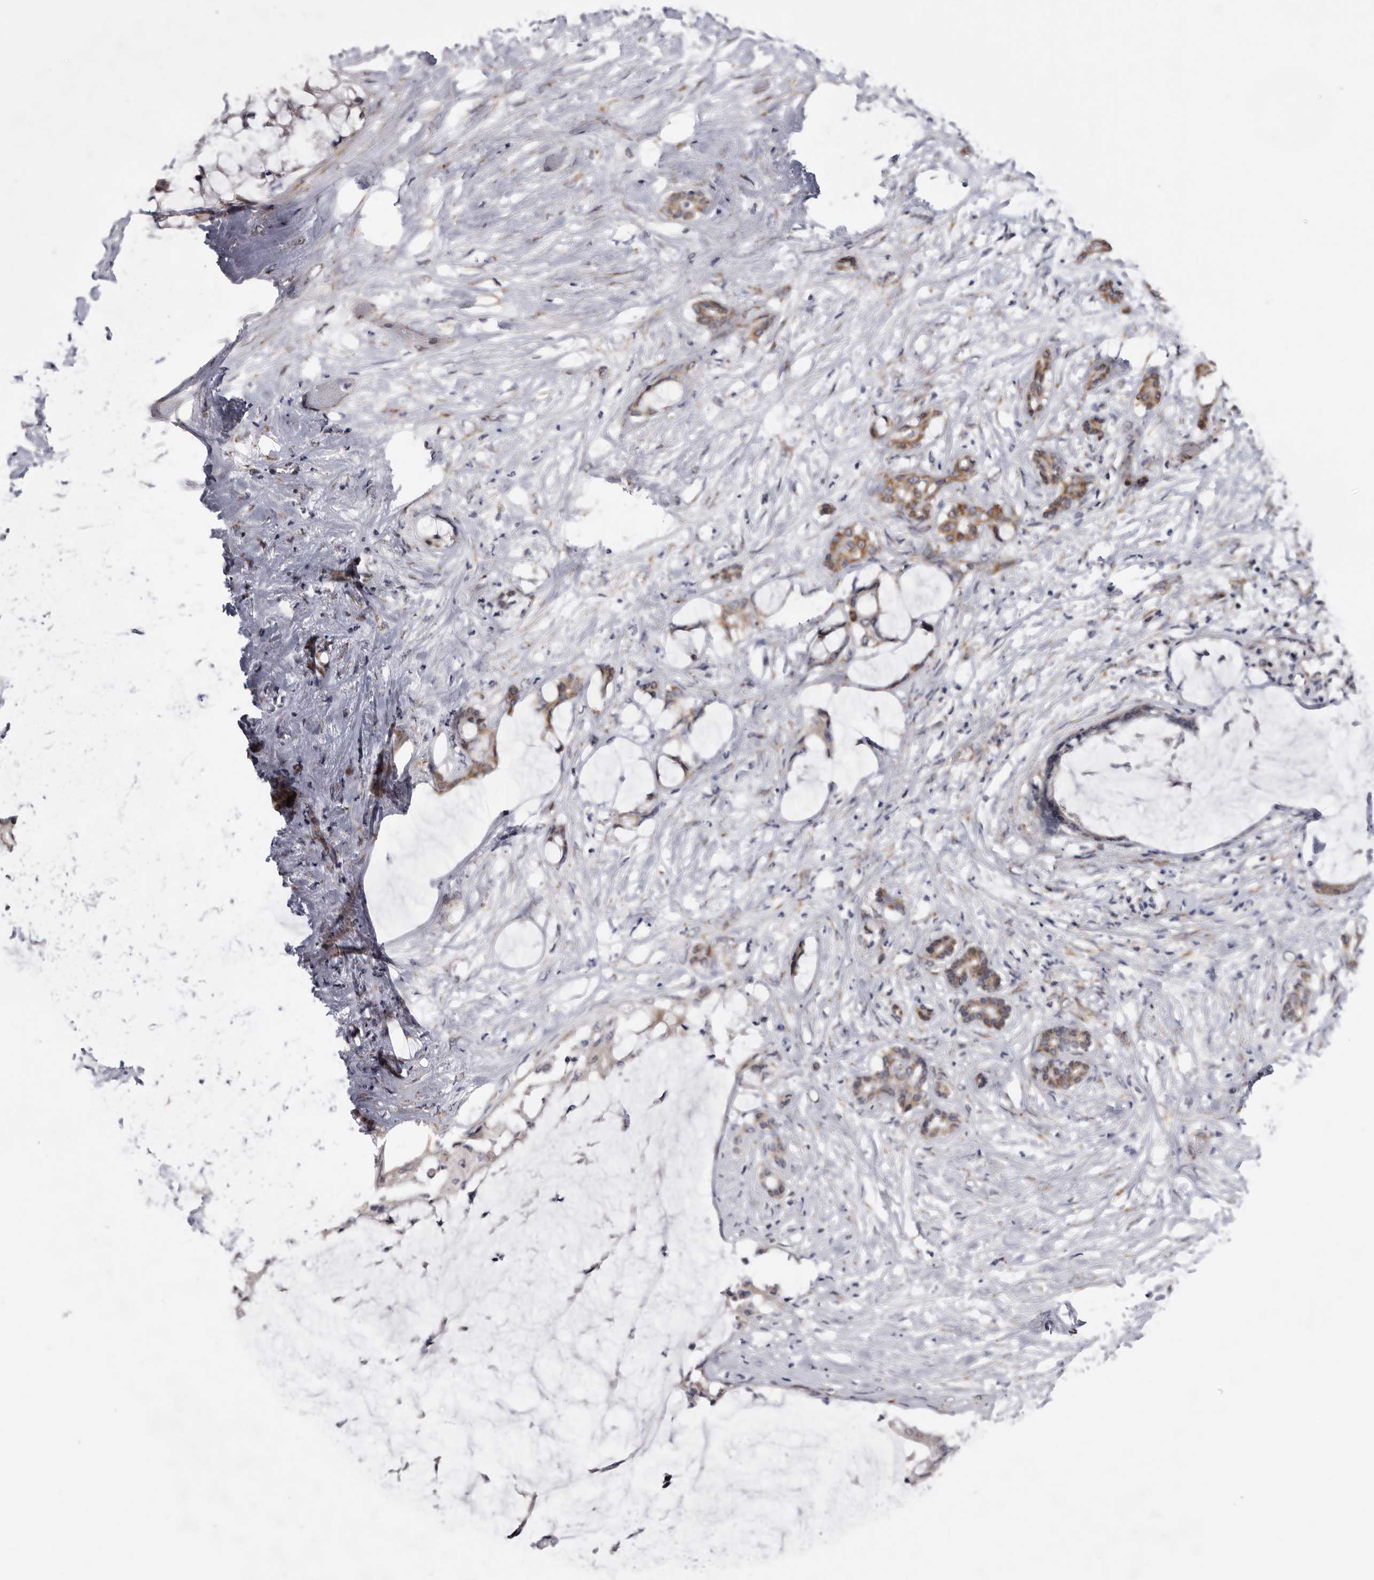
{"staining": {"intensity": "moderate", "quantity": ">75%", "location": "cytoplasmic/membranous"}, "tissue": "pancreatic cancer", "cell_type": "Tumor cells", "image_type": "cancer", "snomed": [{"axis": "morphology", "description": "Adenocarcinoma, NOS"}, {"axis": "topography", "description": "Pancreas"}], "caption": "Protein staining of adenocarcinoma (pancreatic) tissue demonstrates moderate cytoplasmic/membranous staining in approximately >75% of tumor cells. (IHC, brightfield microscopy, high magnification).", "gene": "ARMCX2", "patient": {"sex": "male", "age": 41}}